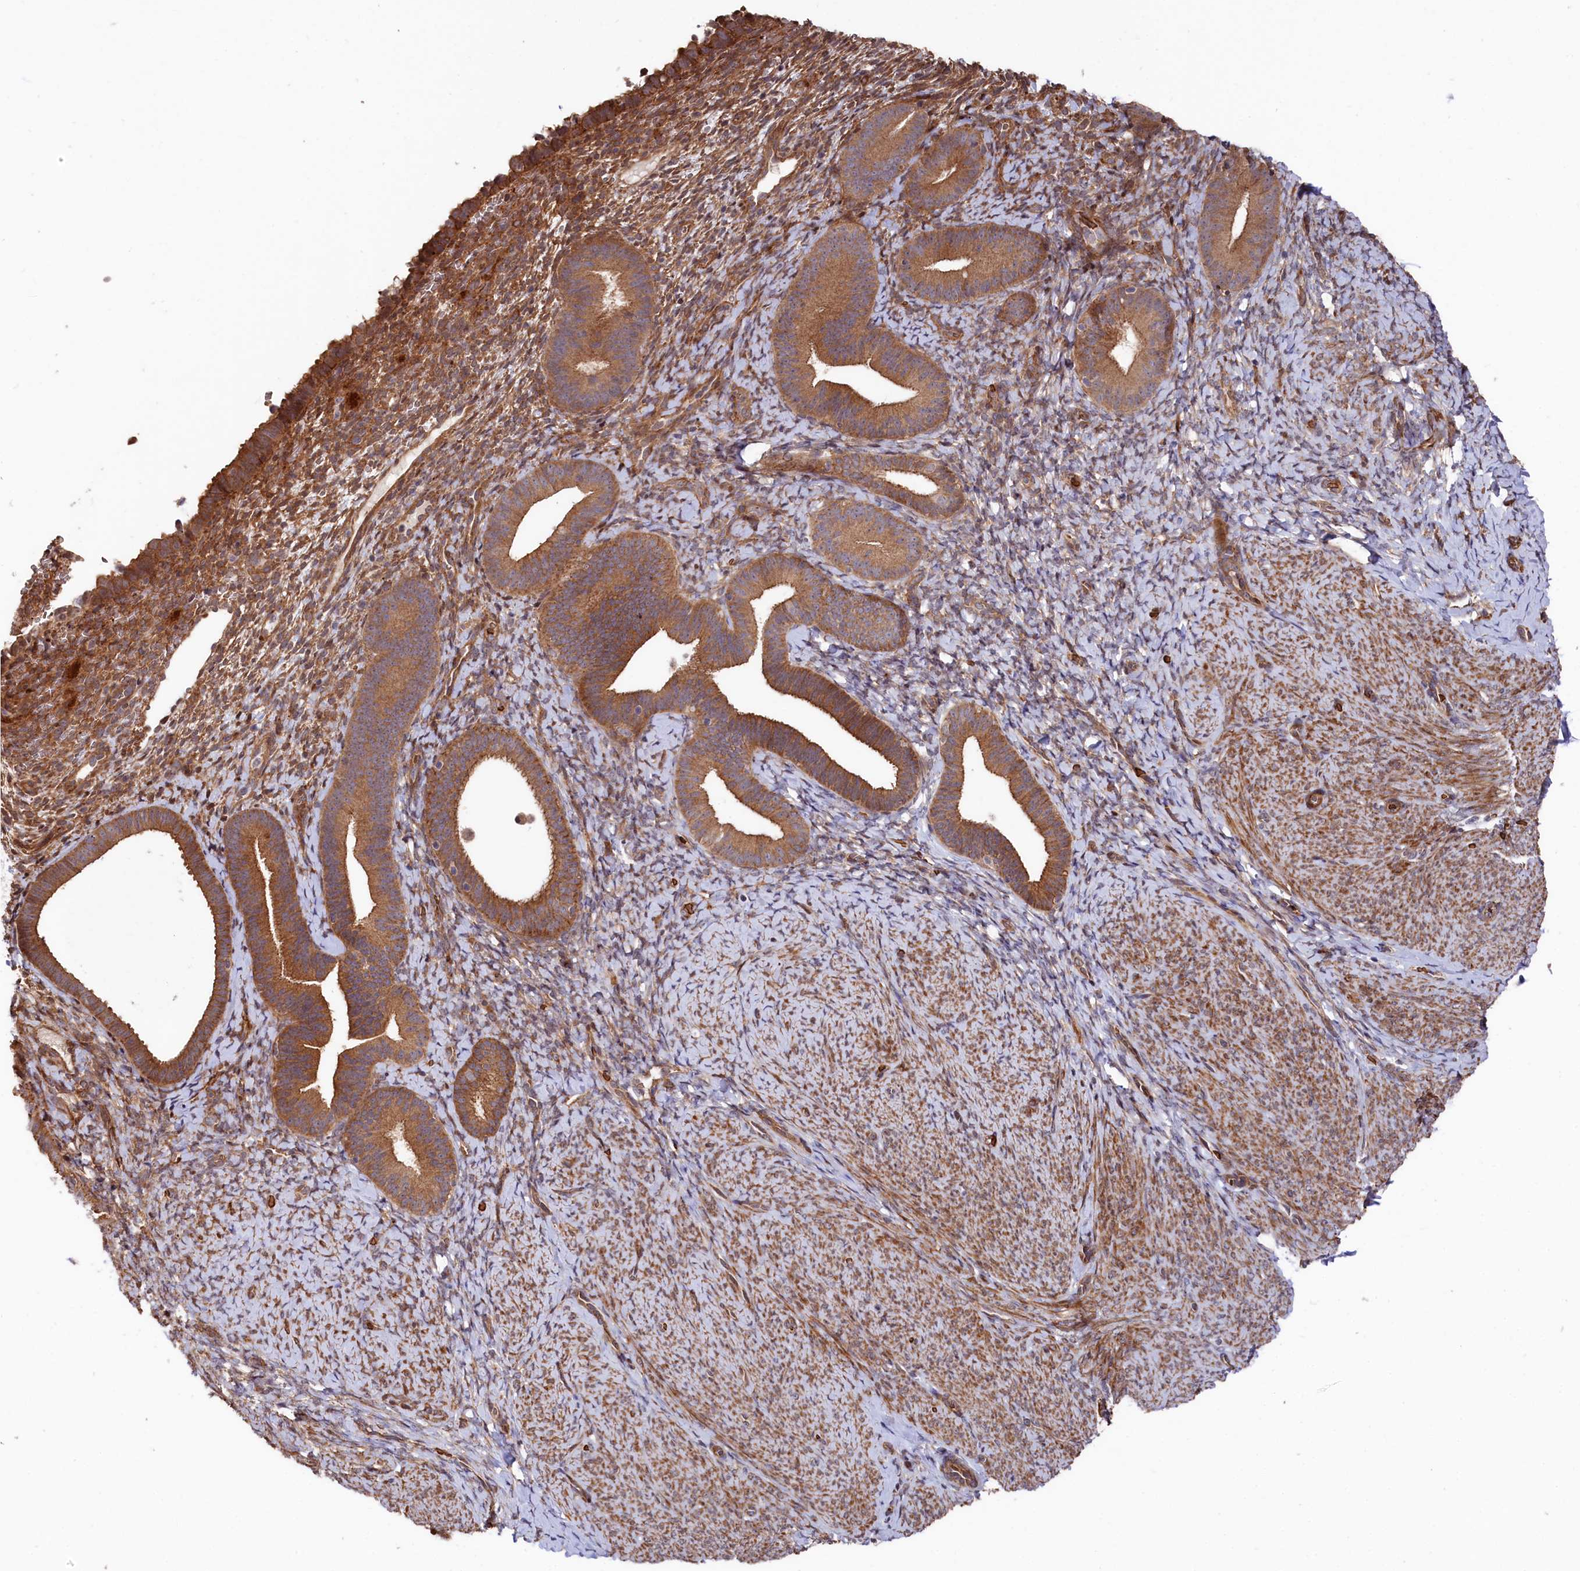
{"staining": {"intensity": "moderate", "quantity": "<25%", "location": "cytoplasmic/membranous"}, "tissue": "endometrium", "cell_type": "Cells in endometrial stroma", "image_type": "normal", "snomed": [{"axis": "morphology", "description": "Normal tissue, NOS"}, {"axis": "topography", "description": "Endometrium"}], "caption": "High-magnification brightfield microscopy of normal endometrium stained with DAB (3,3'-diaminobenzidine) (brown) and counterstained with hematoxylin (blue). cells in endometrial stroma exhibit moderate cytoplasmic/membranous expression is present in approximately<25% of cells. (DAB (3,3'-diaminobenzidine) = brown stain, brightfield microscopy at high magnification).", "gene": "TNKS1BP1", "patient": {"sex": "female", "age": 65}}